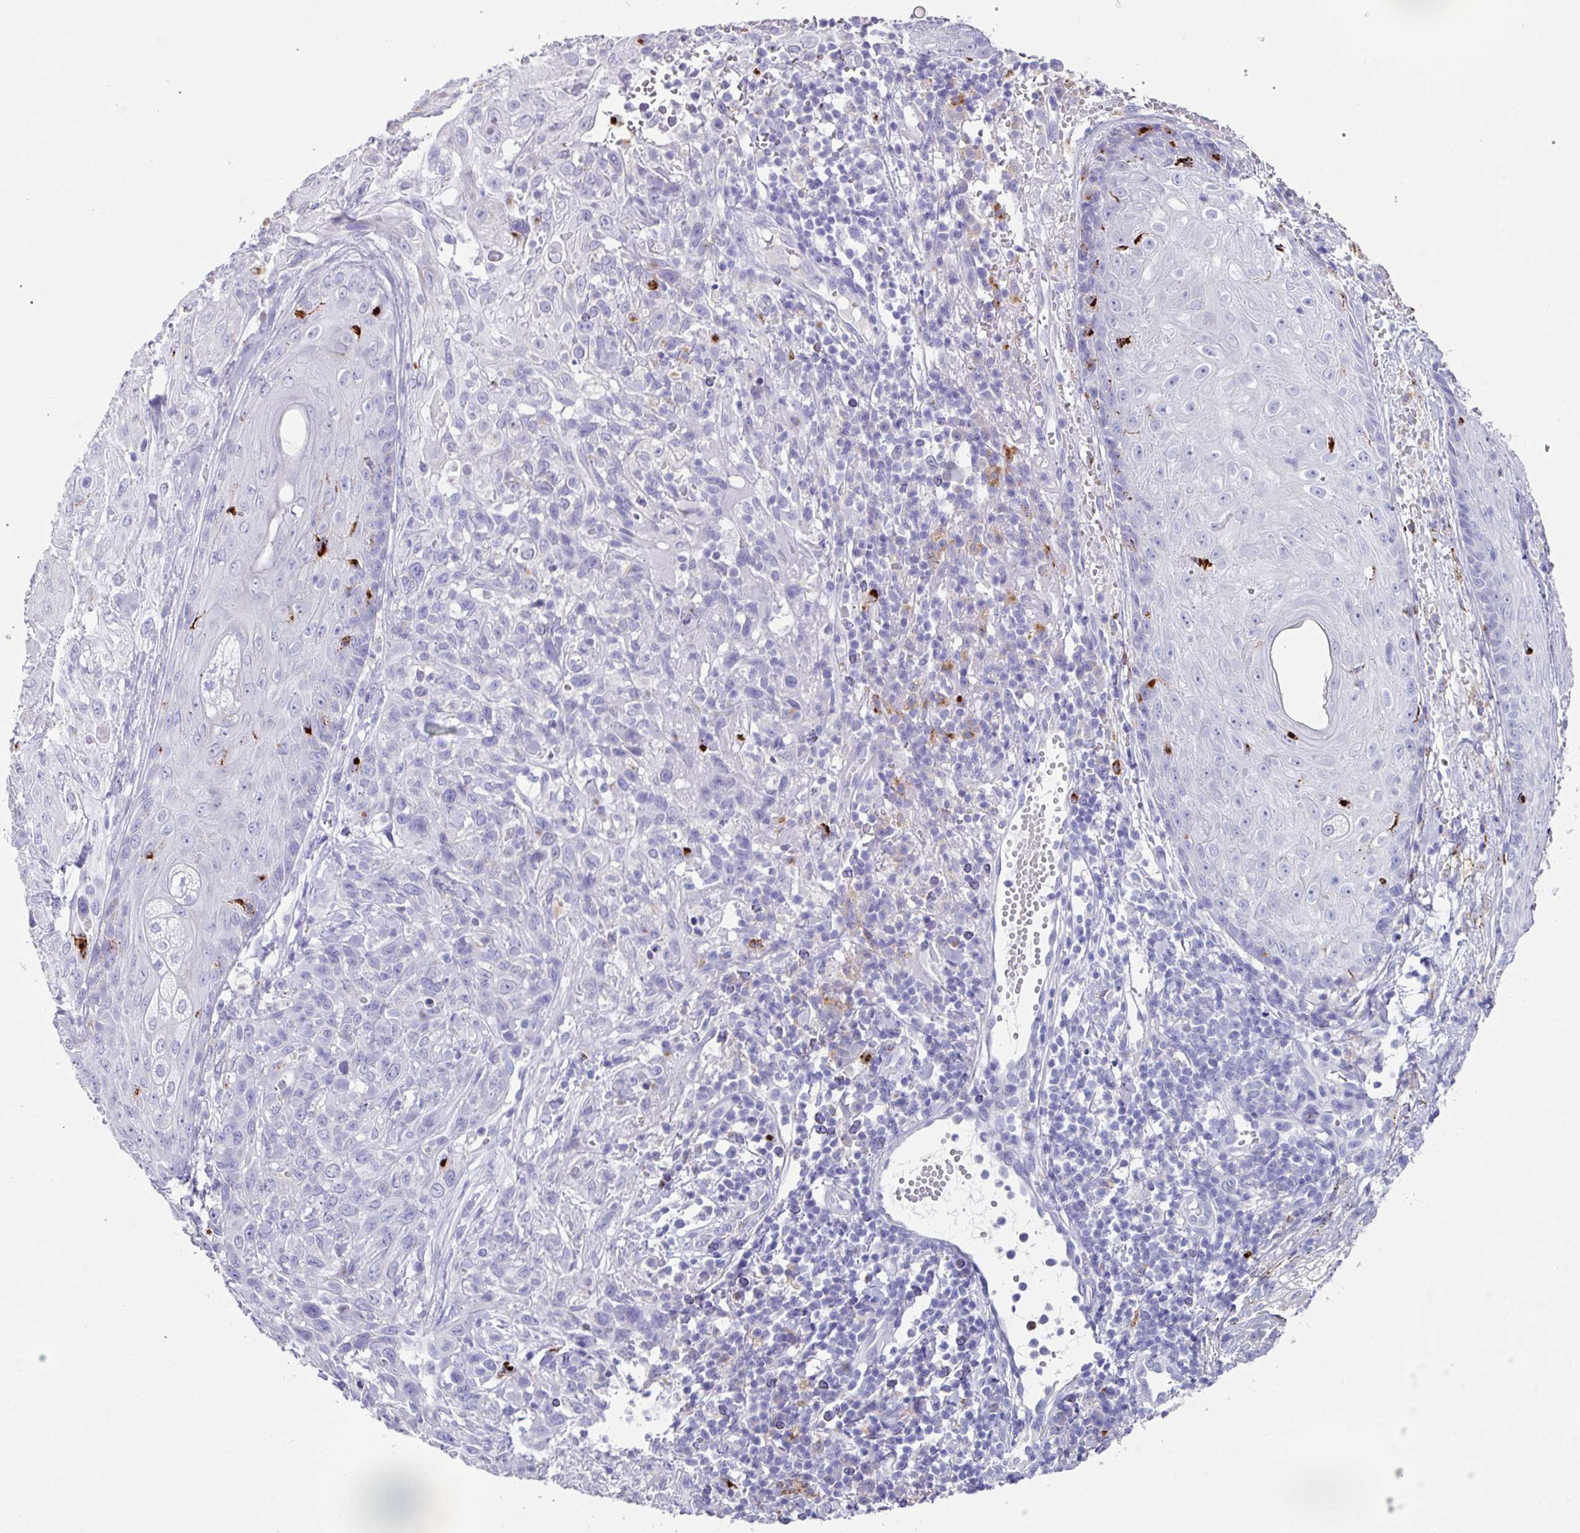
{"staining": {"intensity": "negative", "quantity": "none", "location": "none"}, "tissue": "skin cancer", "cell_type": "Tumor cells", "image_type": "cancer", "snomed": [{"axis": "morphology", "description": "Normal tissue, NOS"}, {"axis": "morphology", "description": "Squamous cell carcinoma, NOS"}, {"axis": "topography", "description": "Skin"}, {"axis": "topography", "description": "Cartilage tissue"}], "caption": "Protein analysis of skin cancer displays no significant staining in tumor cells.", "gene": "CPVL", "patient": {"sex": "female", "age": 79}}